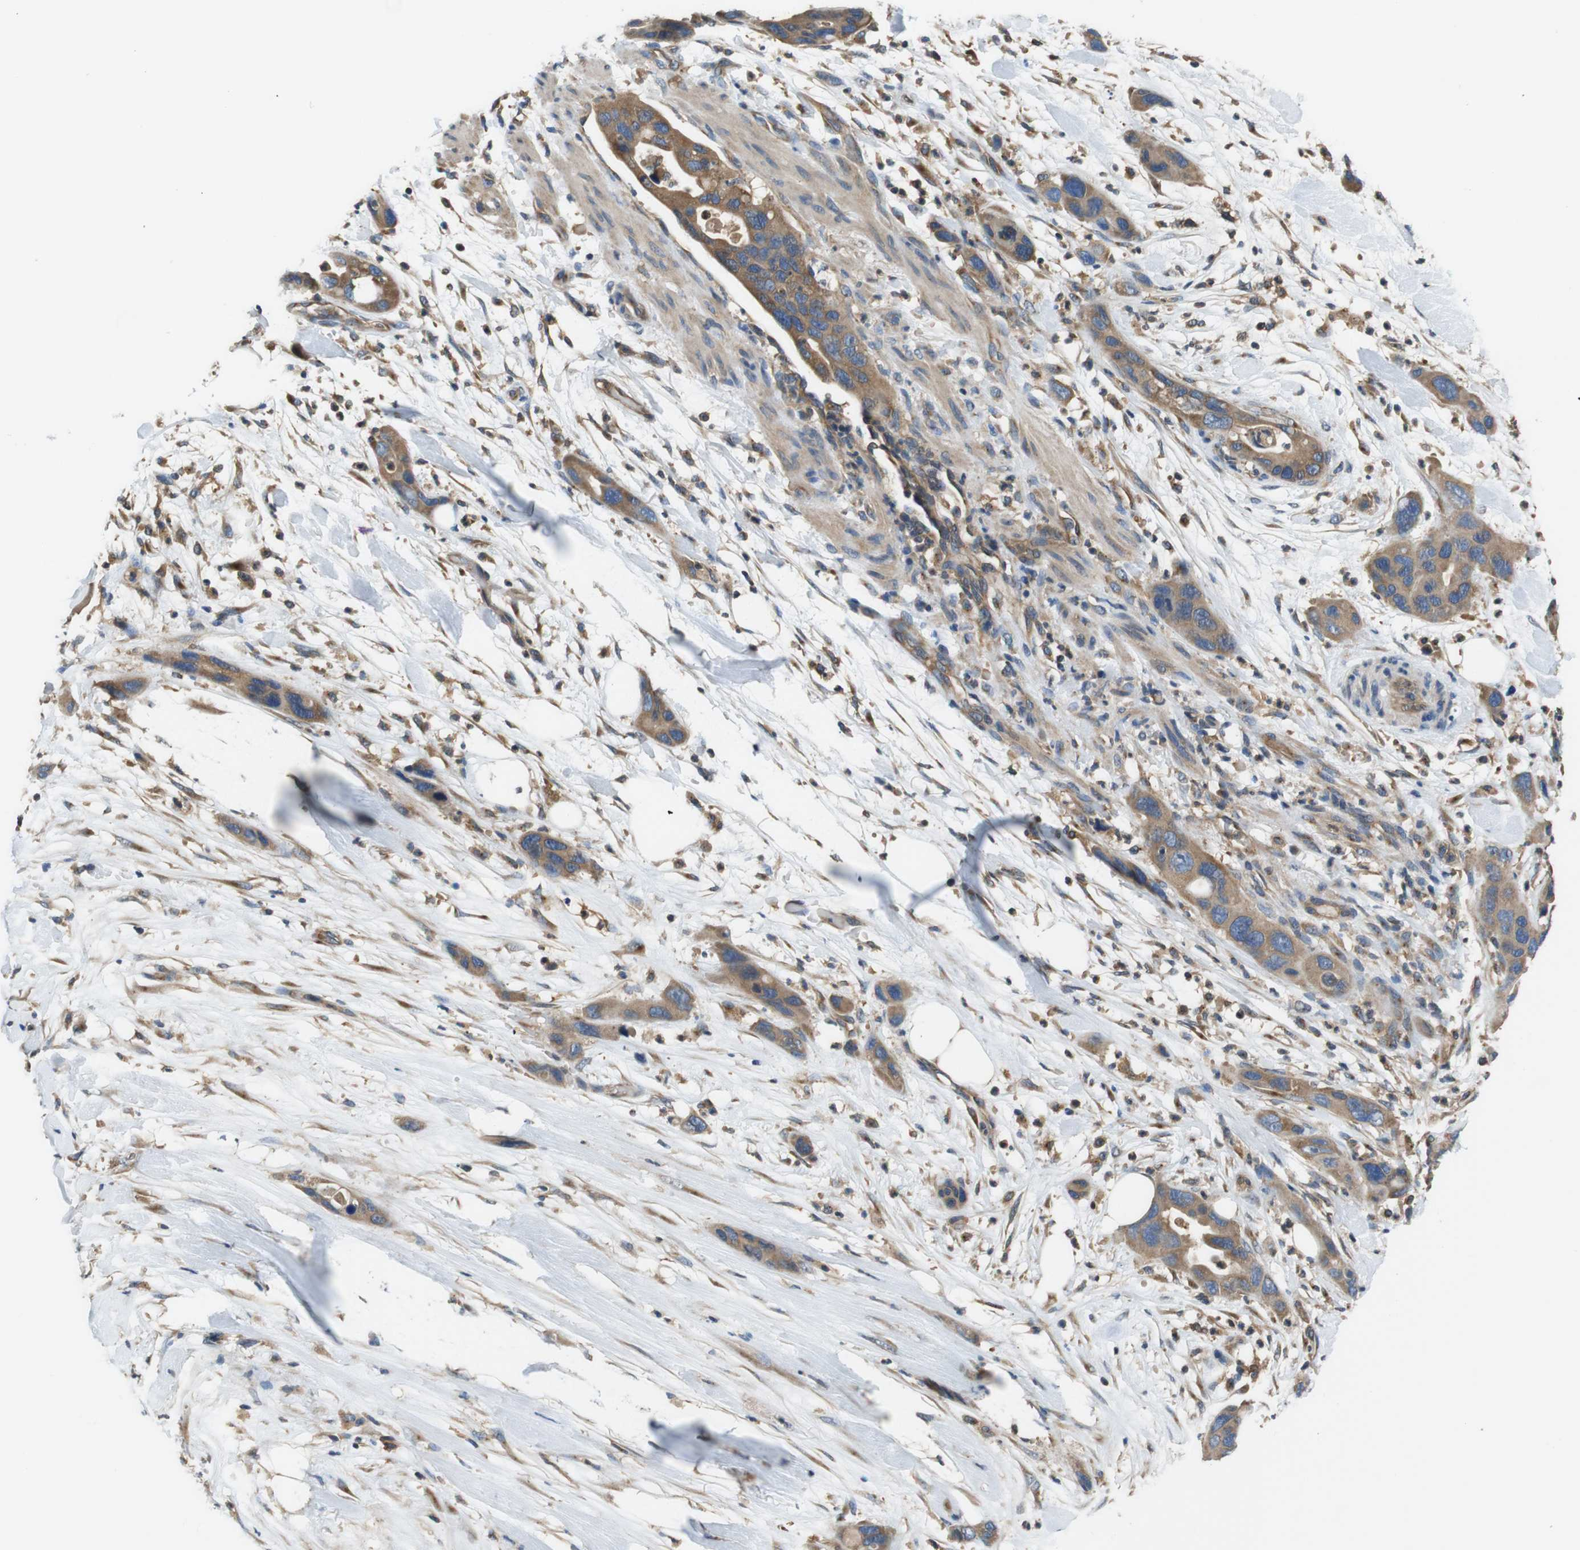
{"staining": {"intensity": "moderate", "quantity": ">75%", "location": "cytoplasmic/membranous"}, "tissue": "pancreatic cancer", "cell_type": "Tumor cells", "image_type": "cancer", "snomed": [{"axis": "morphology", "description": "Adenocarcinoma, NOS"}, {"axis": "topography", "description": "Pancreas"}], "caption": "There is medium levels of moderate cytoplasmic/membranous positivity in tumor cells of pancreatic cancer (adenocarcinoma), as demonstrated by immunohistochemical staining (brown color).", "gene": "DCTN1", "patient": {"sex": "female", "age": 71}}